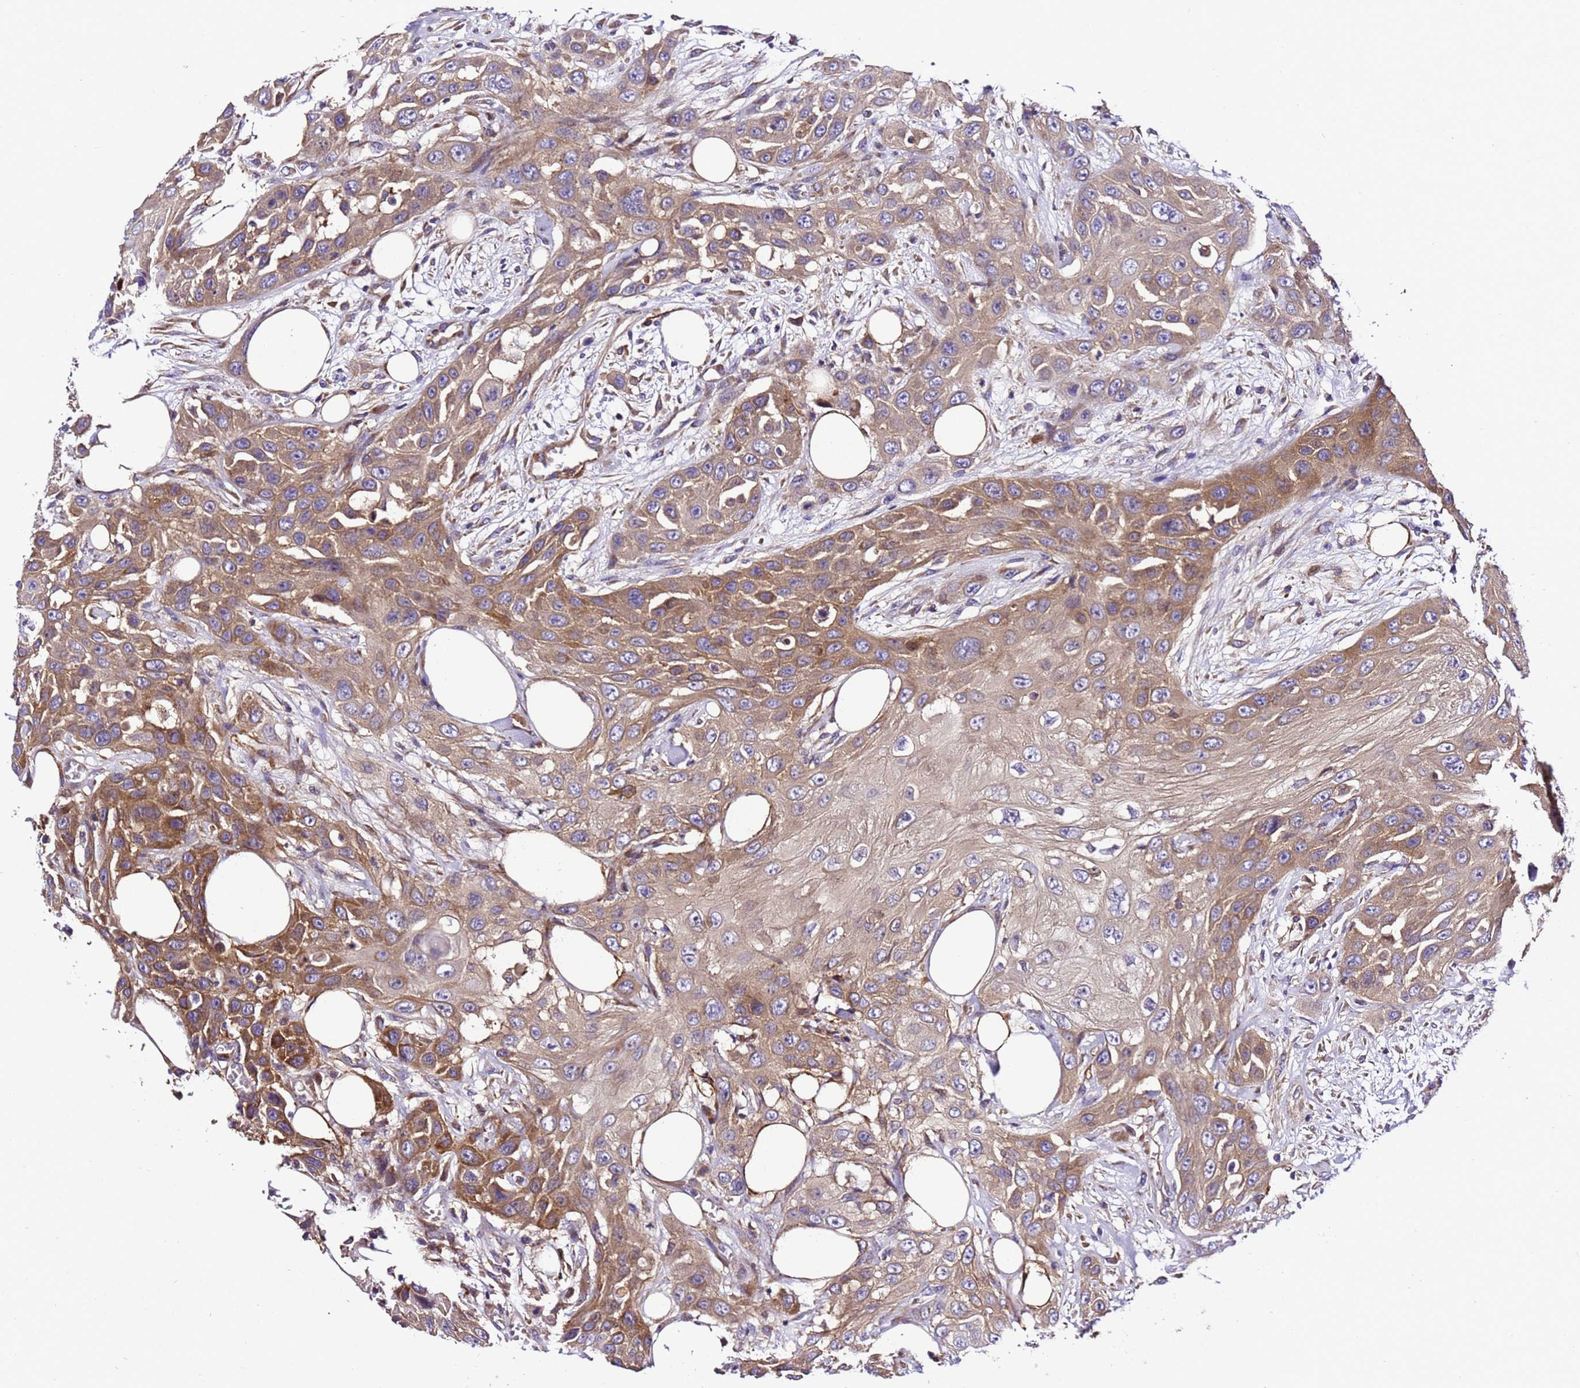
{"staining": {"intensity": "moderate", "quantity": ">75%", "location": "cytoplasmic/membranous"}, "tissue": "head and neck cancer", "cell_type": "Tumor cells", "image_type": "cancer", "snomed": [{"axis": "morphology", "description": "Squamous cell carcinoma, NOS"}, {"axis": "topography", "description": "Head-Neck"}], "caption": "This is a histology image of IHC staining of head and neck cancer, which shows moderate expression in the cytoplasmic/membranous of tumor cells.", "gene": "ZNF417", "patient": {"sex": "male", "age": 81}}